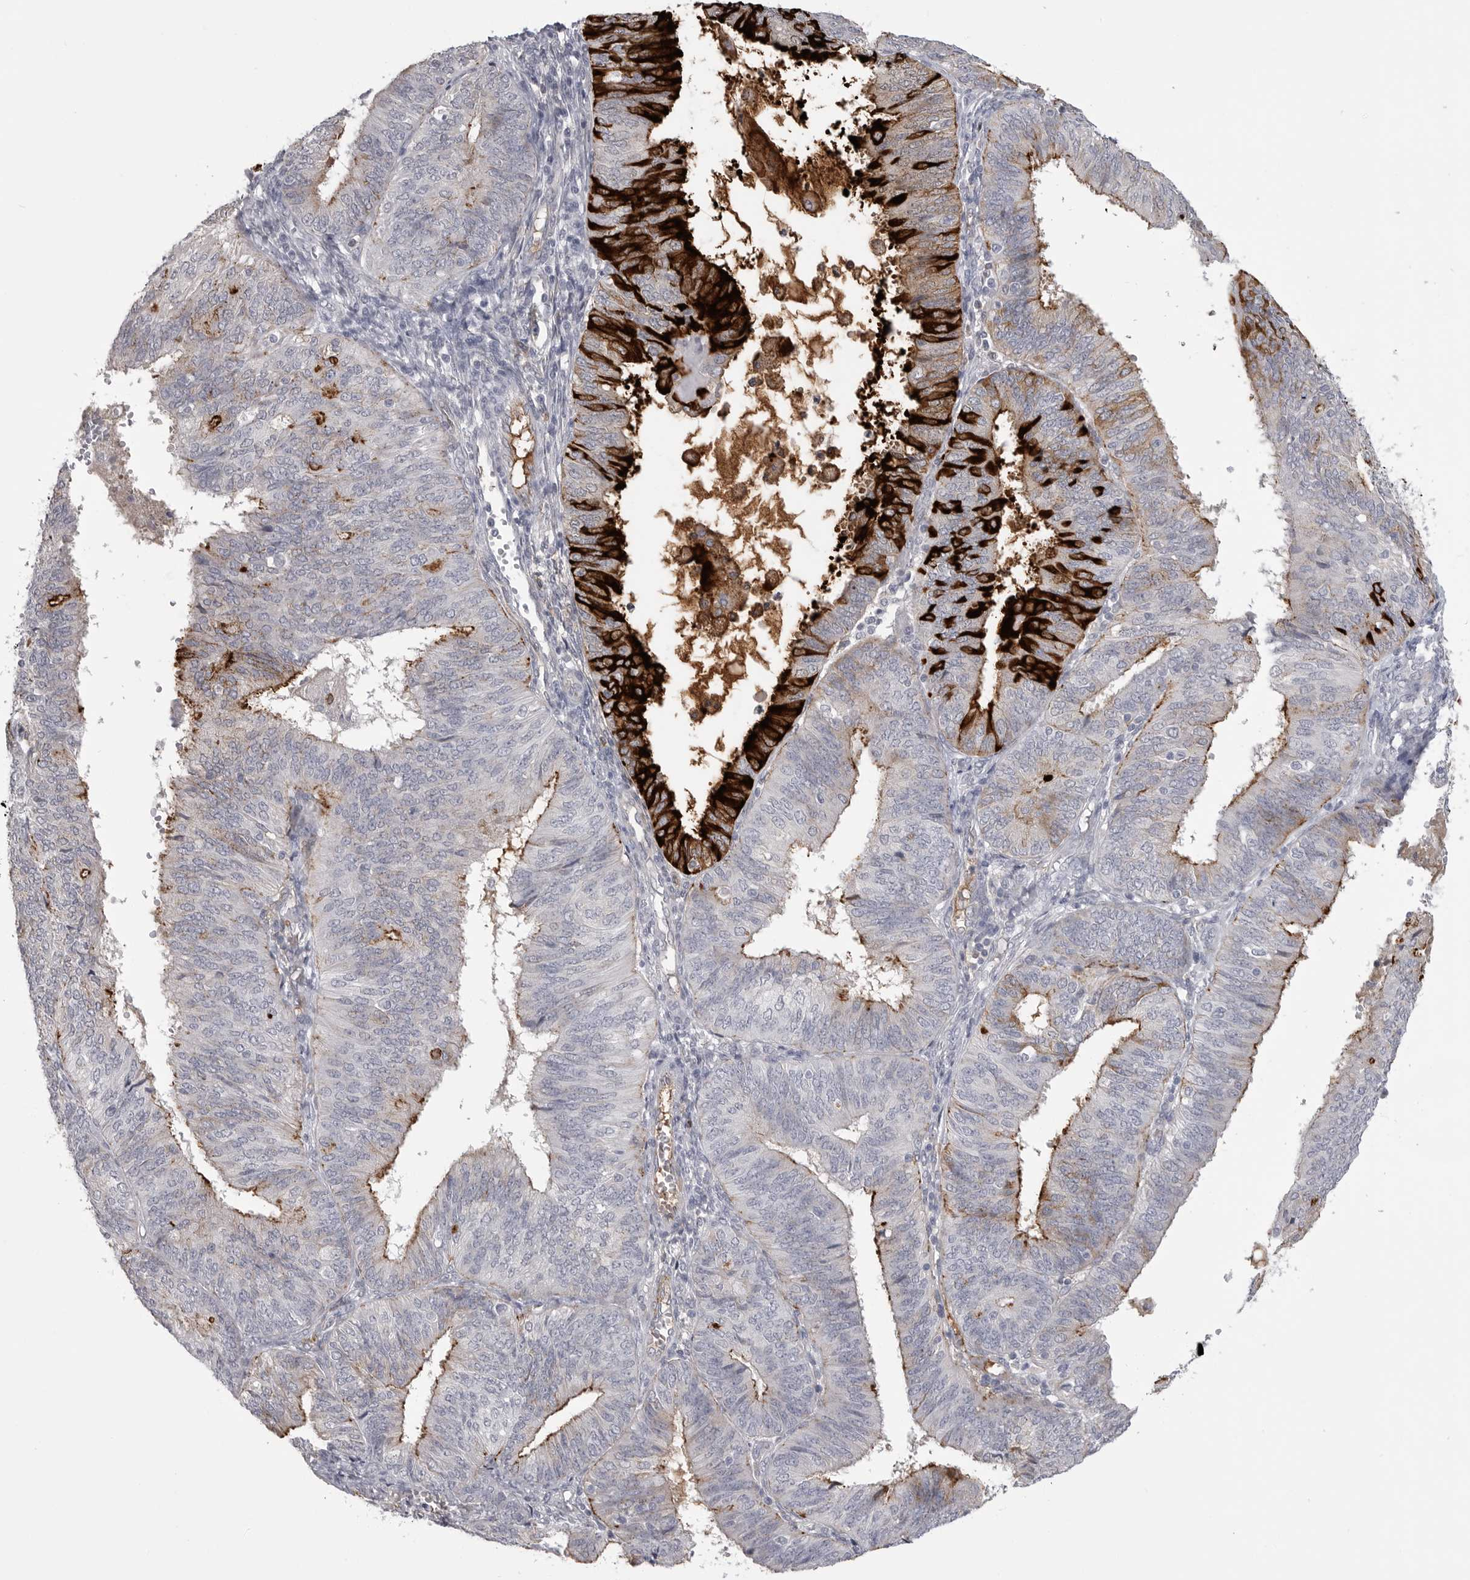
{"staining": {"intensity": "strong", "quantity": "<25%", "location": "cytoplasmic/membranous"}, "tissue": "endometrial cancer", "cell_type": "Tumor cells", "image_type": "cancer", "snomed": [{"axis": "morphology", "description": "Adenocarcinoma, NOS"}, {"axis": "topography", "description": "Endometrium"}], "caption": "Endometrial cancer stained with a protein marker displays strong staining in tumor cells.", "gene": "SERPING1", "patient": {"sex": "female", "age": 58}}